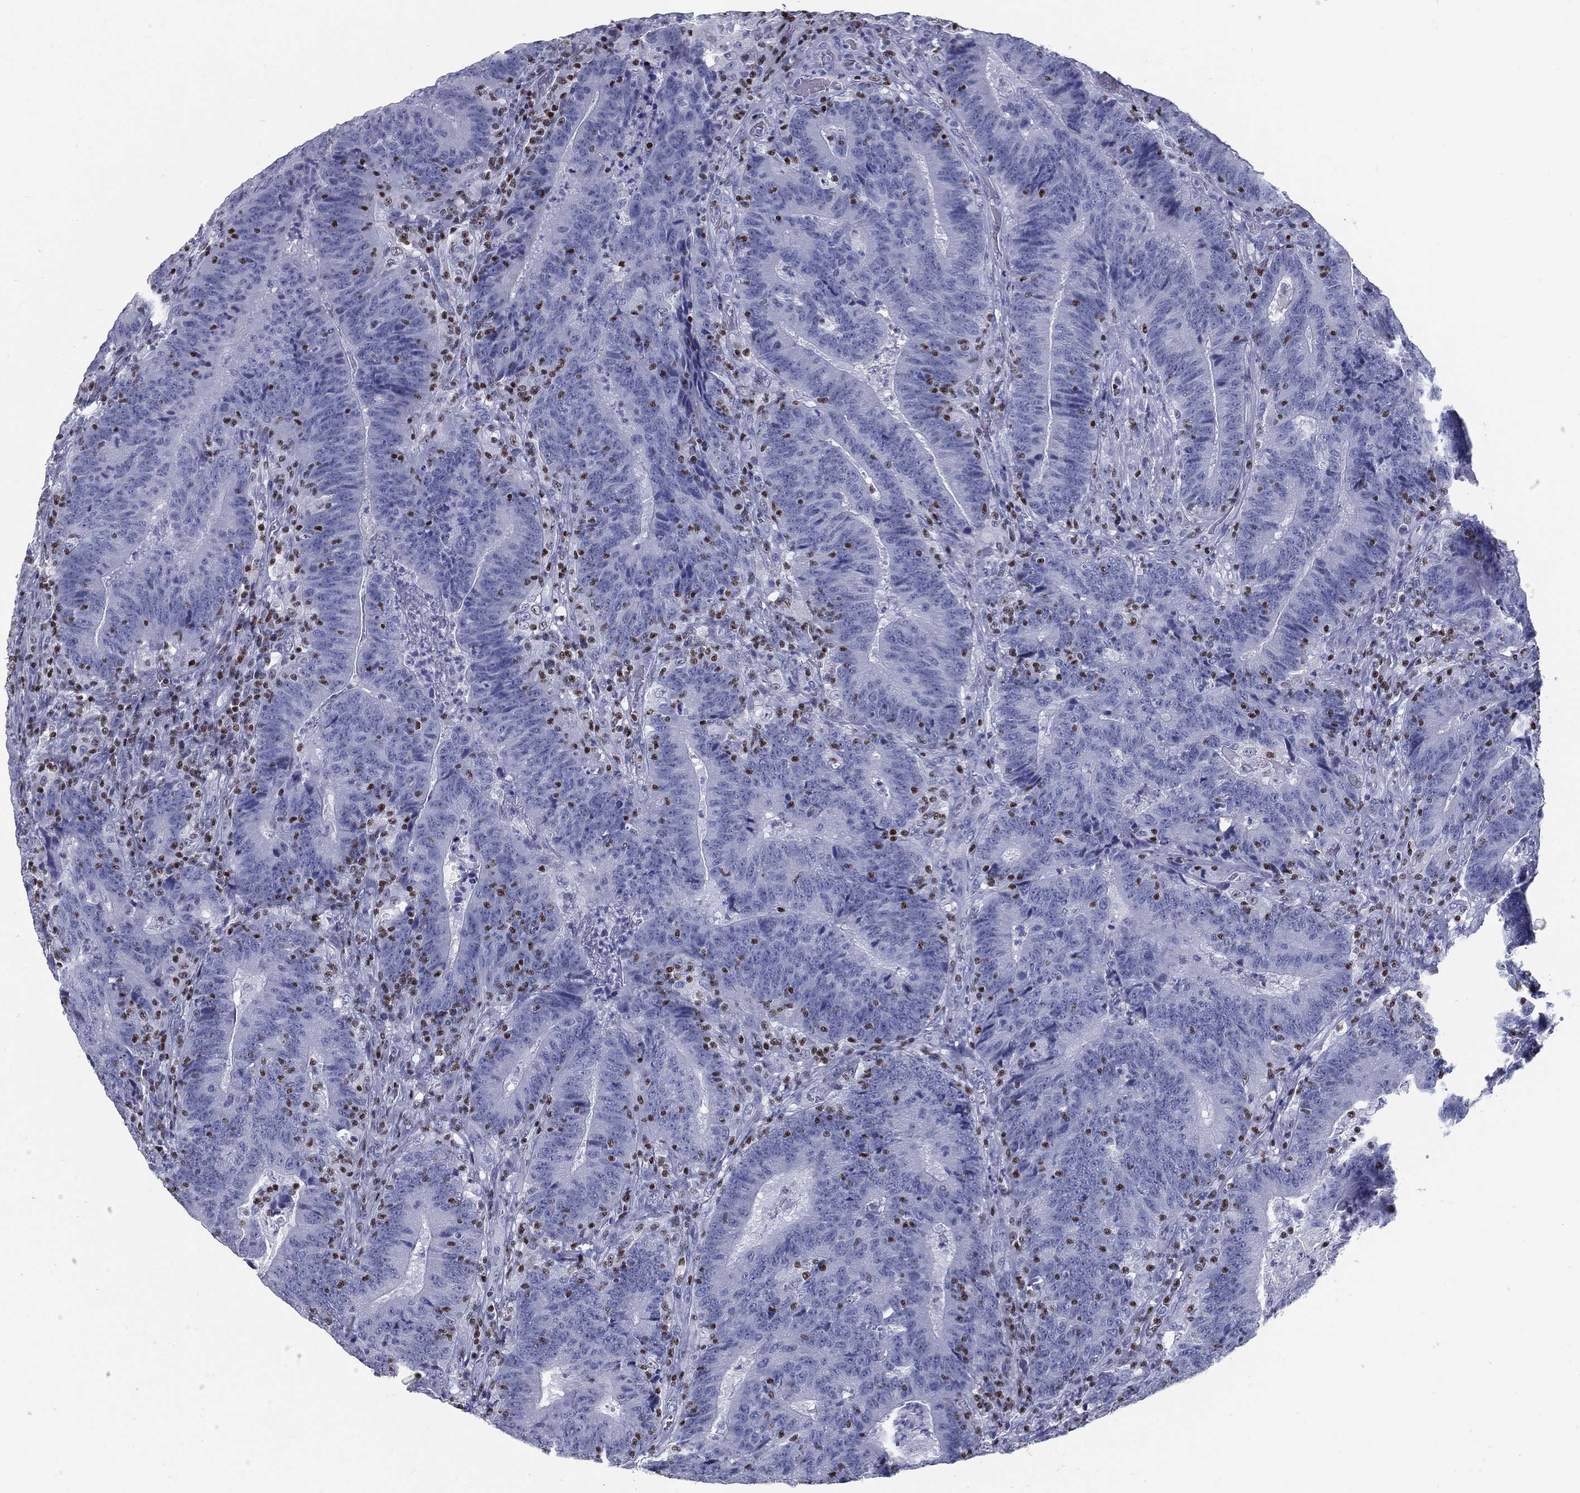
{"staining": {"intensity": "negative", "quantity": "none", "location": "none"}, "tissue": "colorectal cancer", "cell_type": "Tumor cells", "image_type": "cancer", "snomed": [{"axis": "morphology", "description": "Adenocarcinoma, NOS"}, {"axis": "topography", "description": "Colon"}], "caption": "Tumor cells are negative for protein expression in human adenocarcinoma (colorectal). The staining is performed using DAB brown chromogen with nuclei counter-stained in using hematoxylin.", "gene": "PYHIN1", "patient": {"sex": "female", "age": 75}}